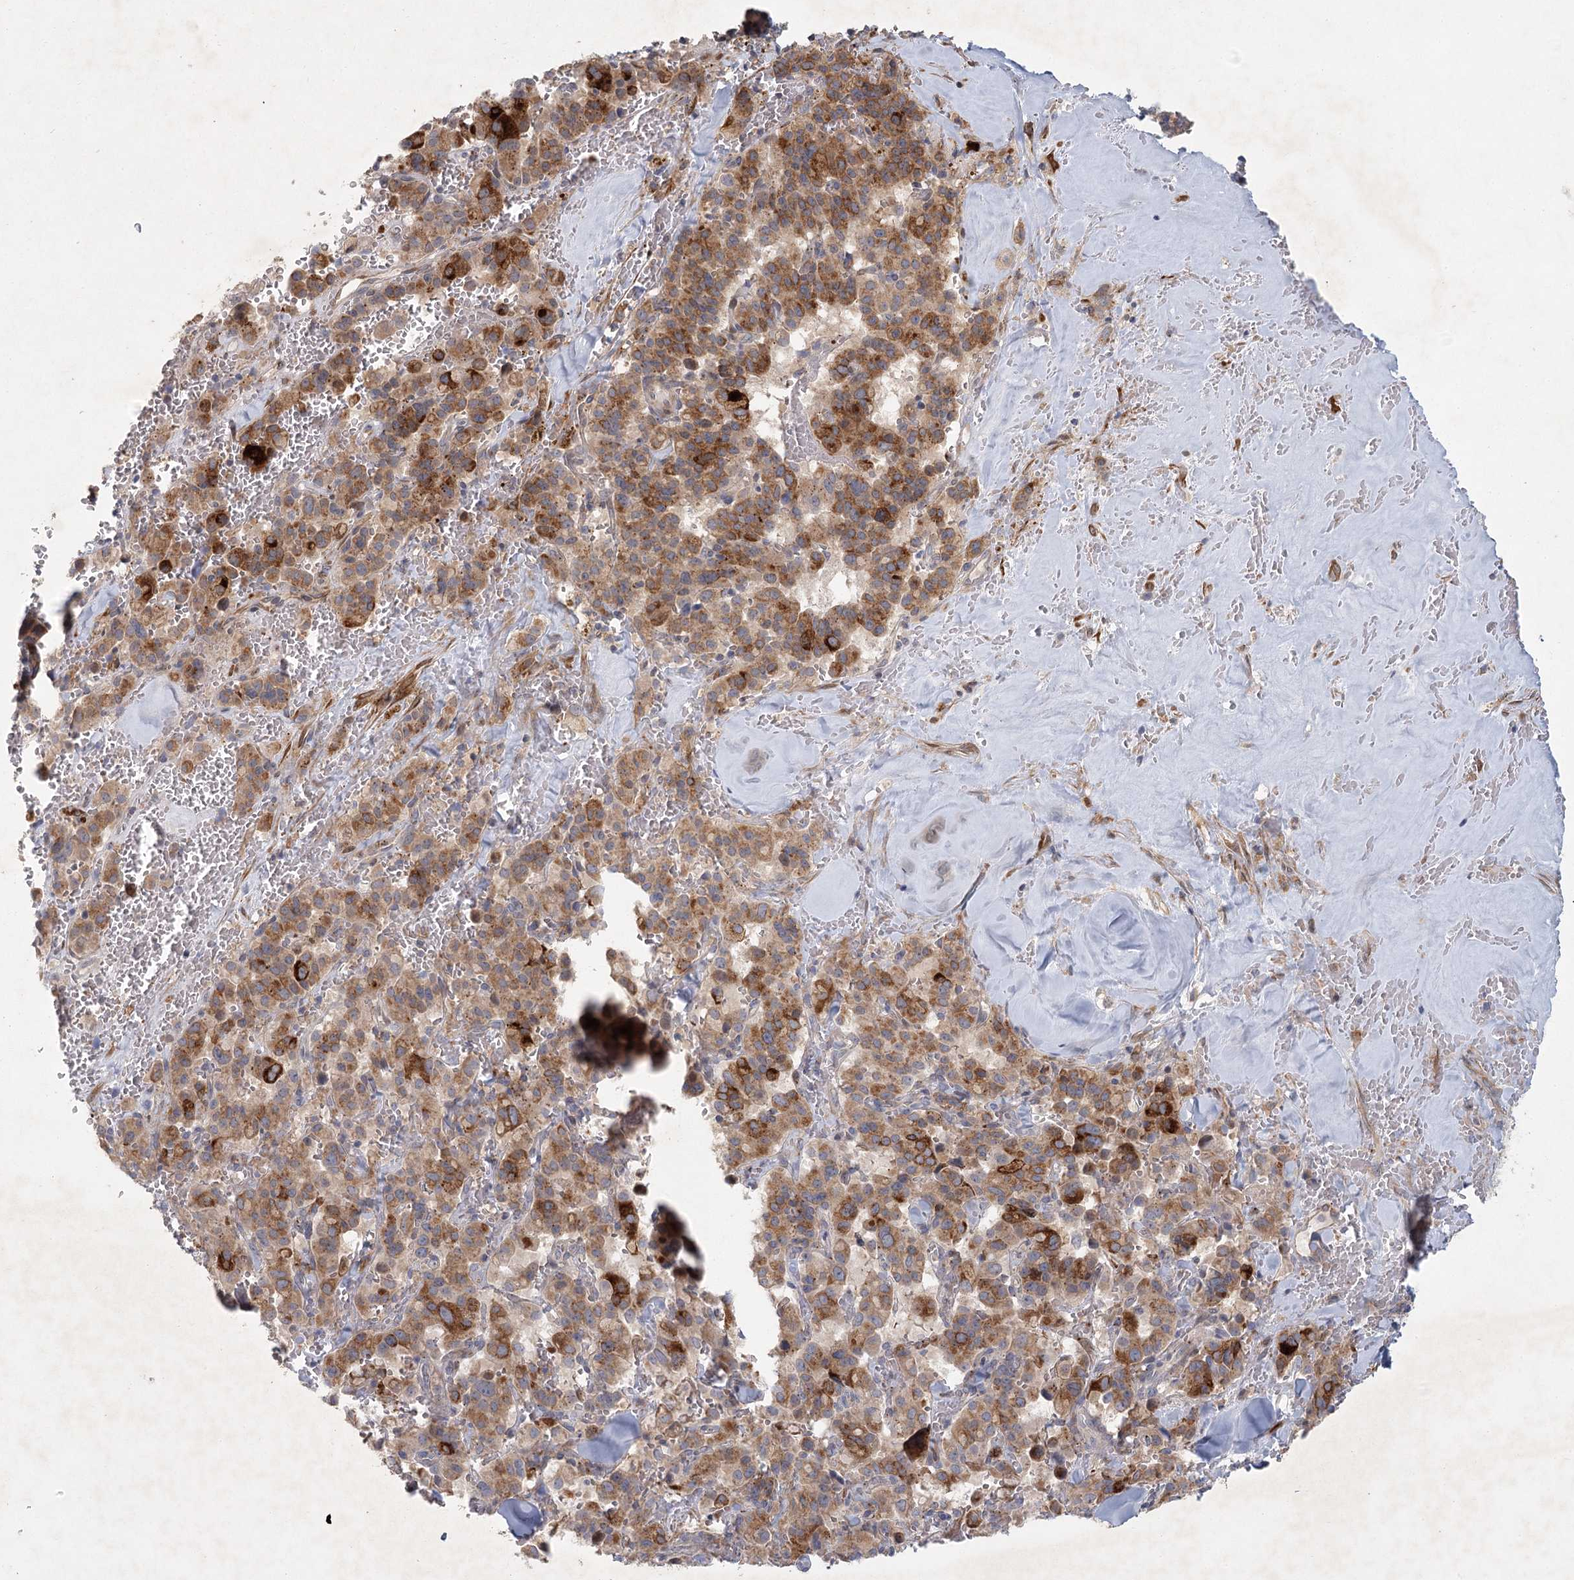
{"staining": {"intensity": "strong", "quantity": ">75%", "location": "cytoplasmic/membranous"}, "tissue": "pancreatic cancer", "cell_type": "Tumor cells", "image_type": "cancer", "snomed": [{"axis": "morphology", "description": "Adenocarcinoma, NOS"}, {"axis": "topography", "description": "Pancreas"}], "caption": "Strong cytoplasmic/membranous expression is seen in approximately >75% of tumor cells in adenocarcinoma (pancreatic). (Stains: DAB in brown, nuclei in blue, Microscopy: brightfield microscopy at high magnification).", "gene": "FAM110C", "patient": {"sex": "male", "age": 65}}